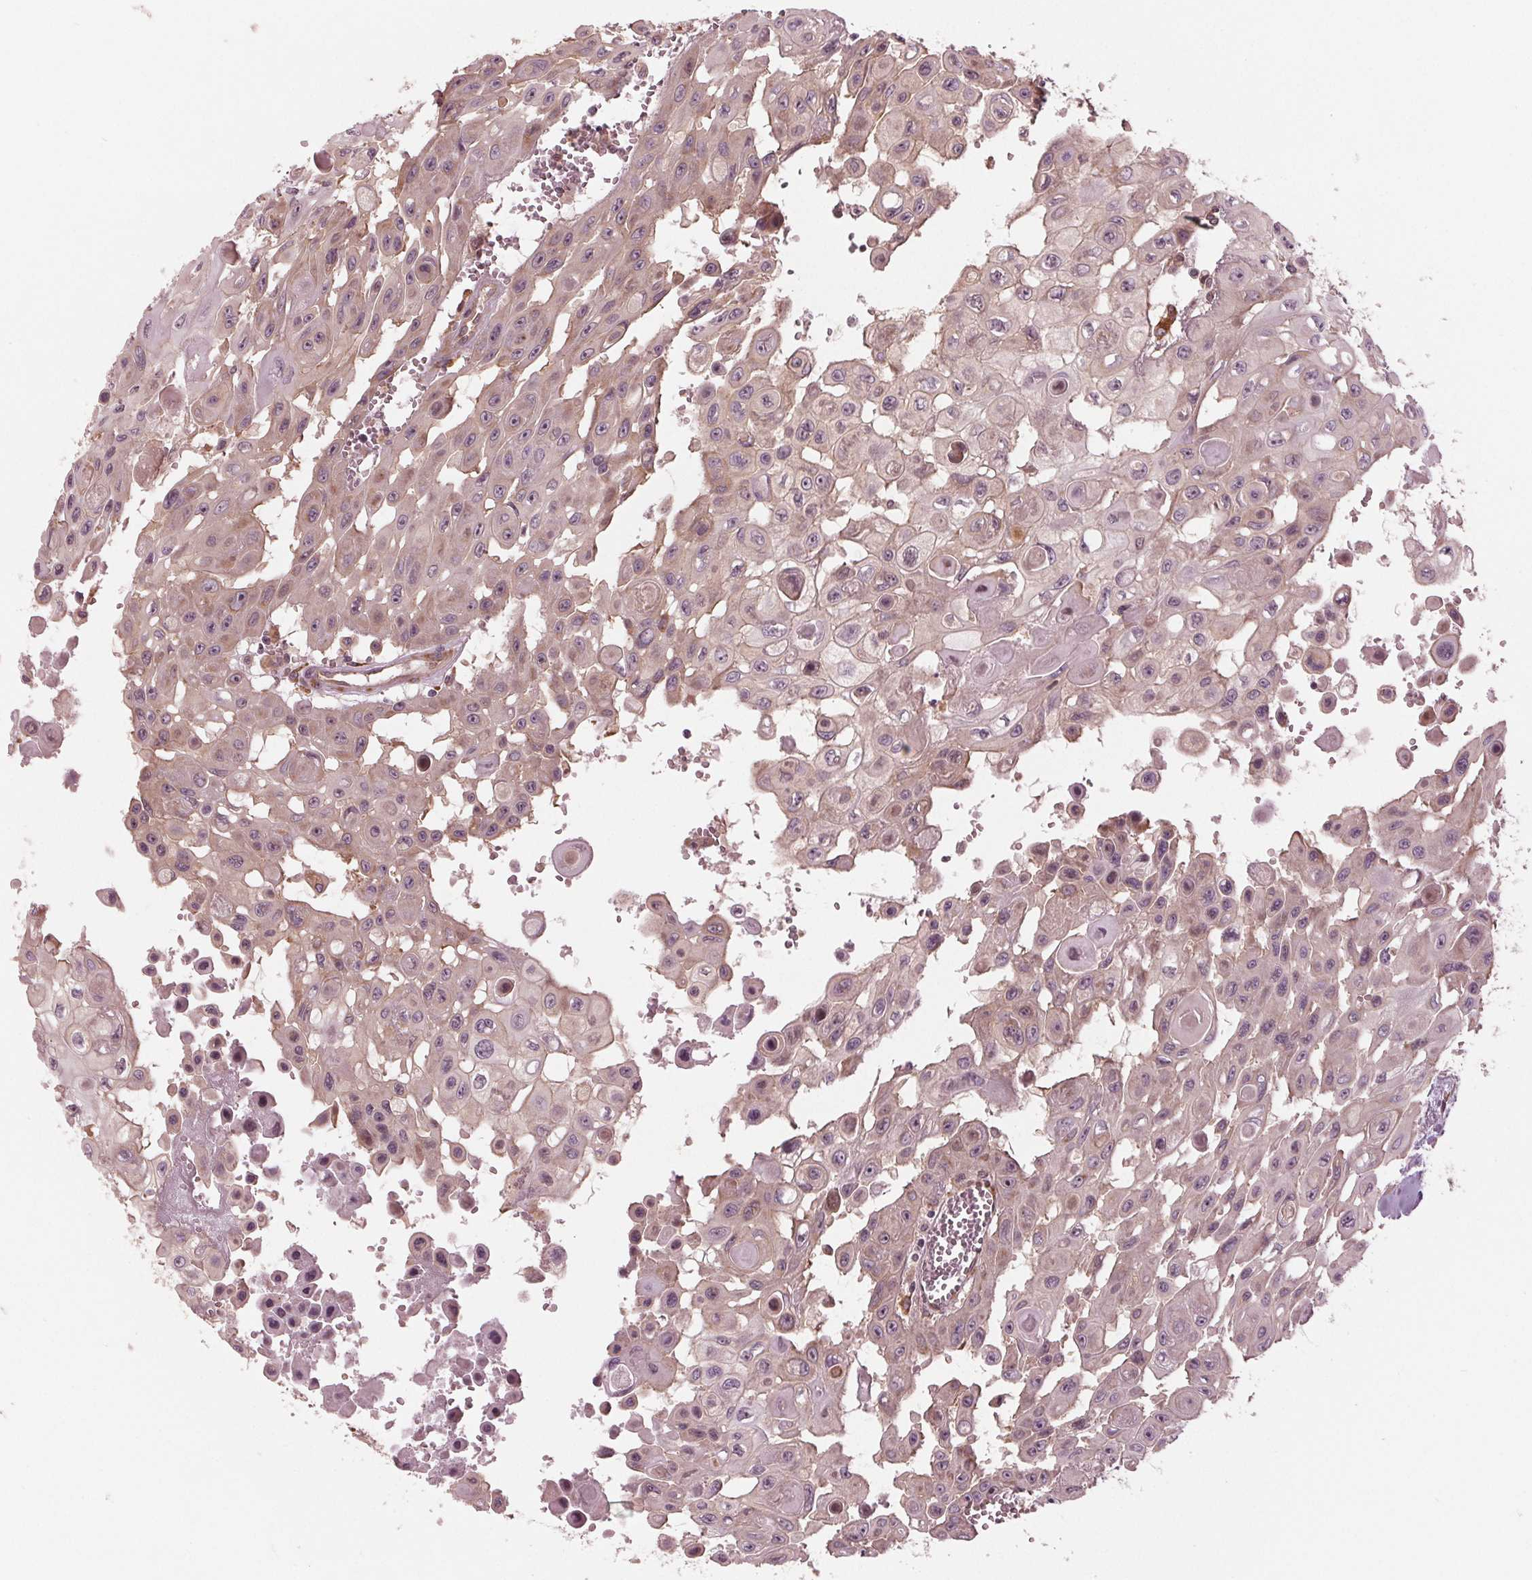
{"staining": {"intensity": "weak", "quantity": "25%-75%", "location": "cytoplasmic/membranous"}, "tissue": "head and neck cancer", "cell_type": "Tumor cells", "image_type": "cancer", "snomed": [{"axis": "morphology", "description": "Adenocarcinoma, NOS"}, {"axis": "topography", "description": "Head-Neck"}], "caption": "Immunohistochemical staining of head and neck adenocarcinoma exhibits weak cytoplasmic/membranous protein staining in approximately 25%-75% of tumor cells. Immunohistochemistry stains the protein of interest in brown and the nuclei are stained blue.", "gene": "CMIP", "patient": {"sex": "male", "age": 73}}